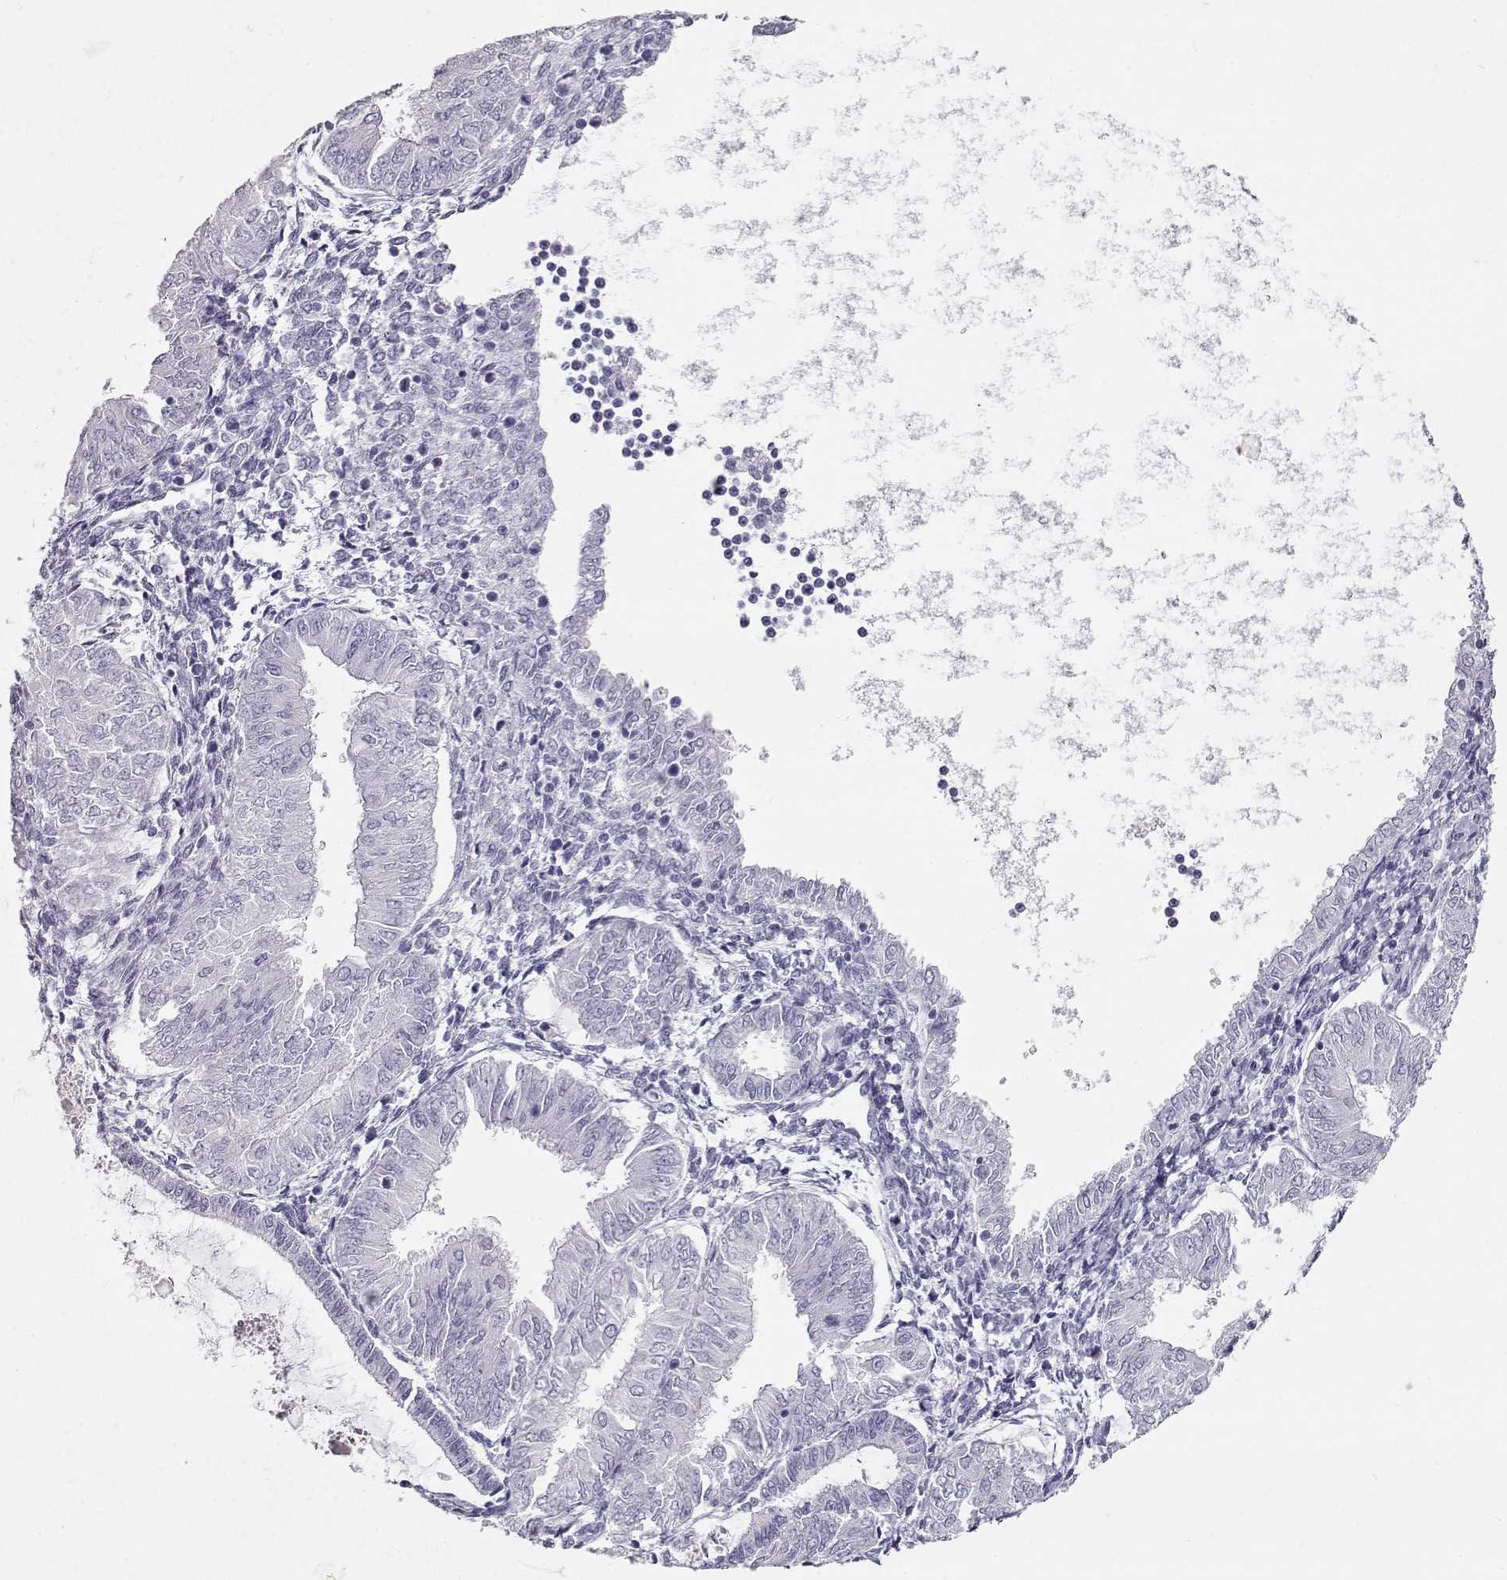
{"staining": {"intensity": "negative", "quantity": "none", "location": "none"}, "tissue": "endometrial cancer", "cell_type": "Tumor cells", "image_type": "cancer", "snomed": [{"axis": "morphology", "description": "Adenocarcinoma, NOS"}, {"axis": "topography", "description": "Endometrium"}], "caption": "Immunohistochemical staining of human endometrial adenocarcinoma demonstrates no significant expression in tumor cells. The staining was performed using DAB to visualize the protein expression in brown, while the nuclei were stained in blue with hematoxylin (Magnification: 20x).", "gene": "MAGEC1", "patient": {"sex": "female", "age": 53}}